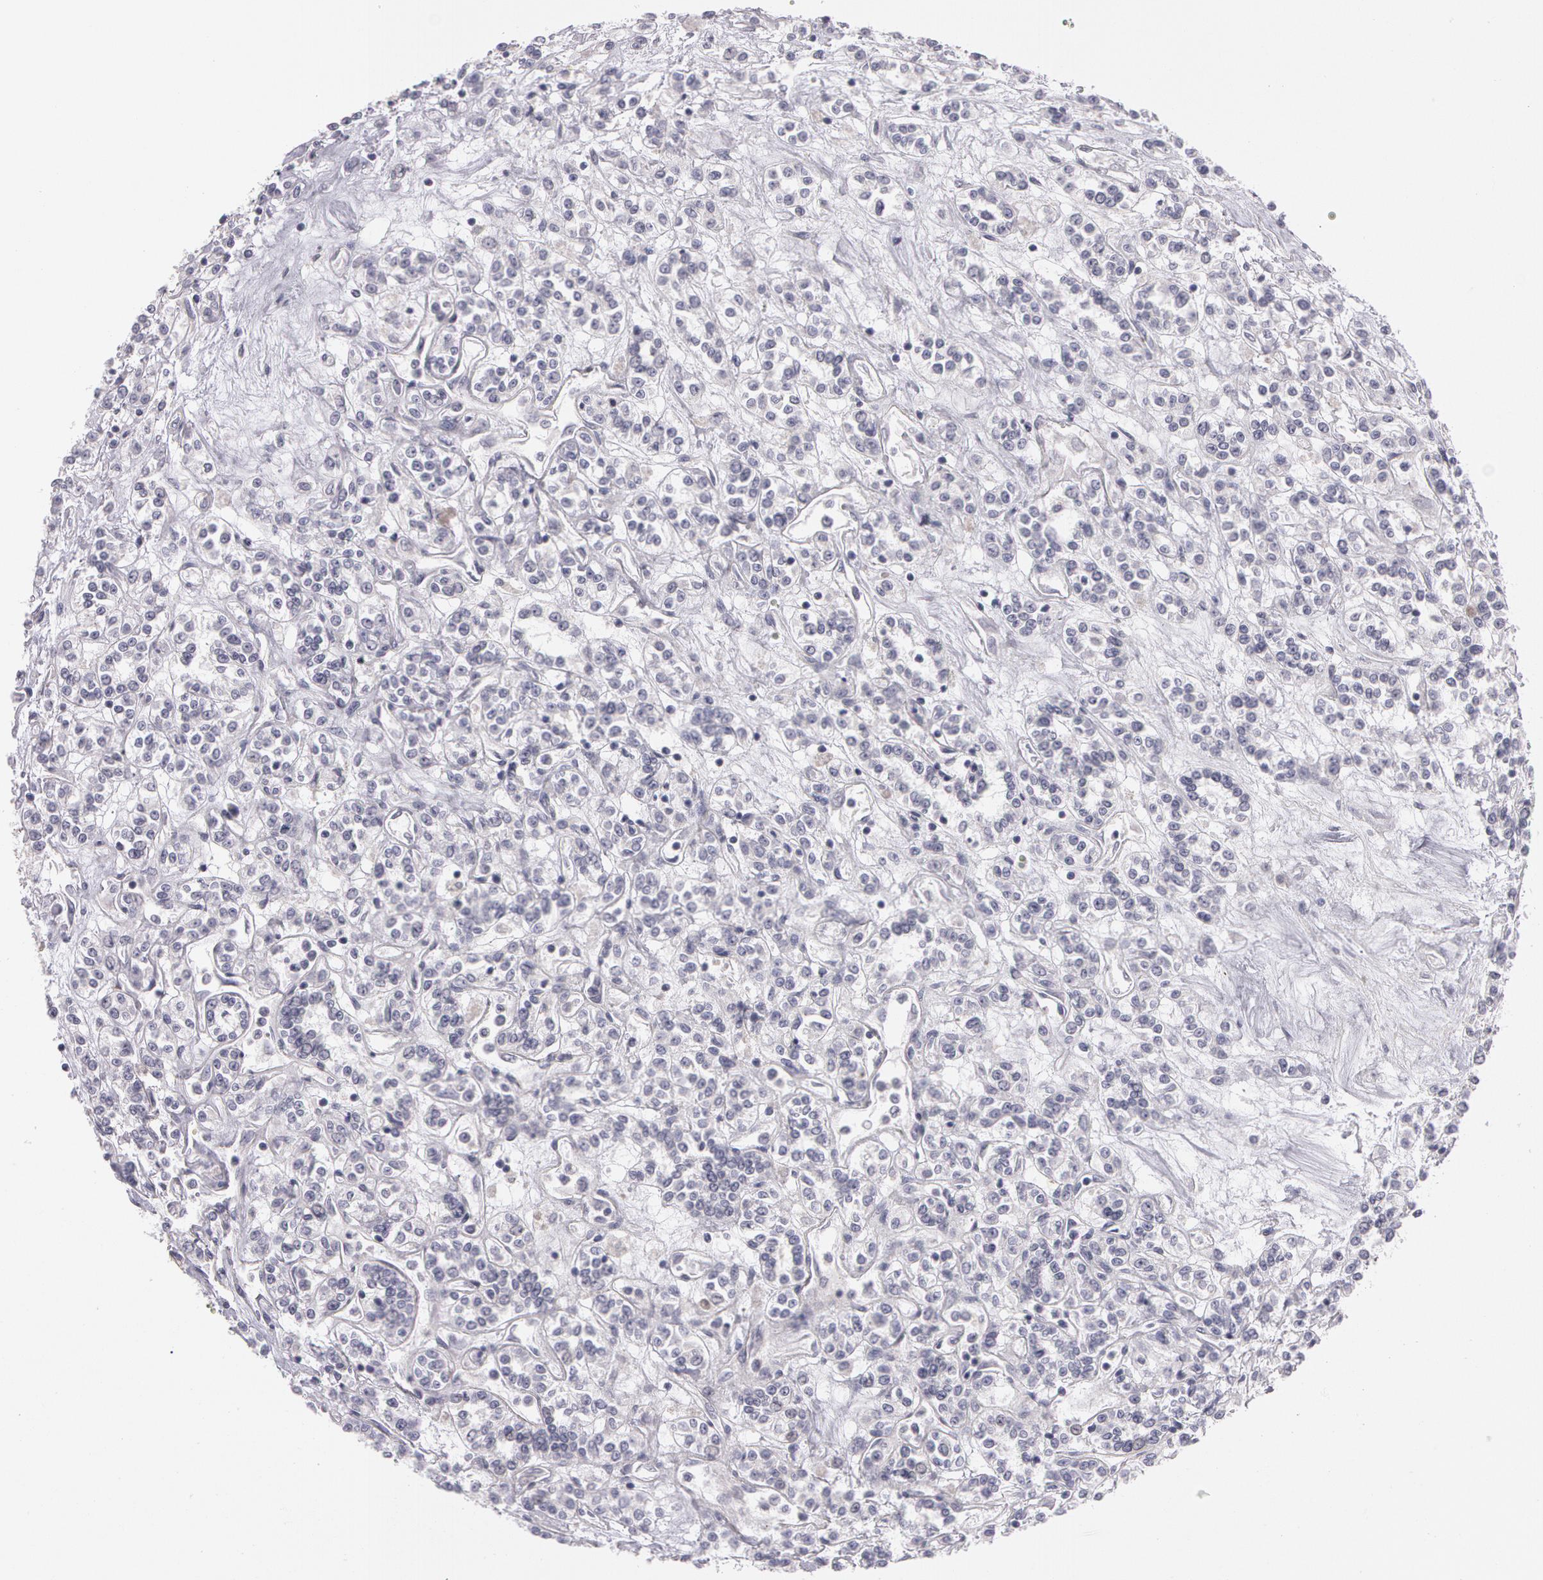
{"staining": {"intensity": "negative", "quantity": "none", "location": "none"}, "tissue": "renal cancer", "cell_type": "Tumor cells", "image_type": "cancer", "snomed": [{"axis": "morphology", "description": "Adenocarcinoma, NOS"}, {"axis": "topography", "description": "Kidney"}], "caption": "Immunohistochemistry (IHC) photomicrograph of neoplastic tissue: human renal adenocarcinoma stained with DAB (3,3'-diaminobenzidine) reveals no significant protein expression in tumor cells.", "gene": "NEK9", "patient": {"sex": "female", "age": 76}}